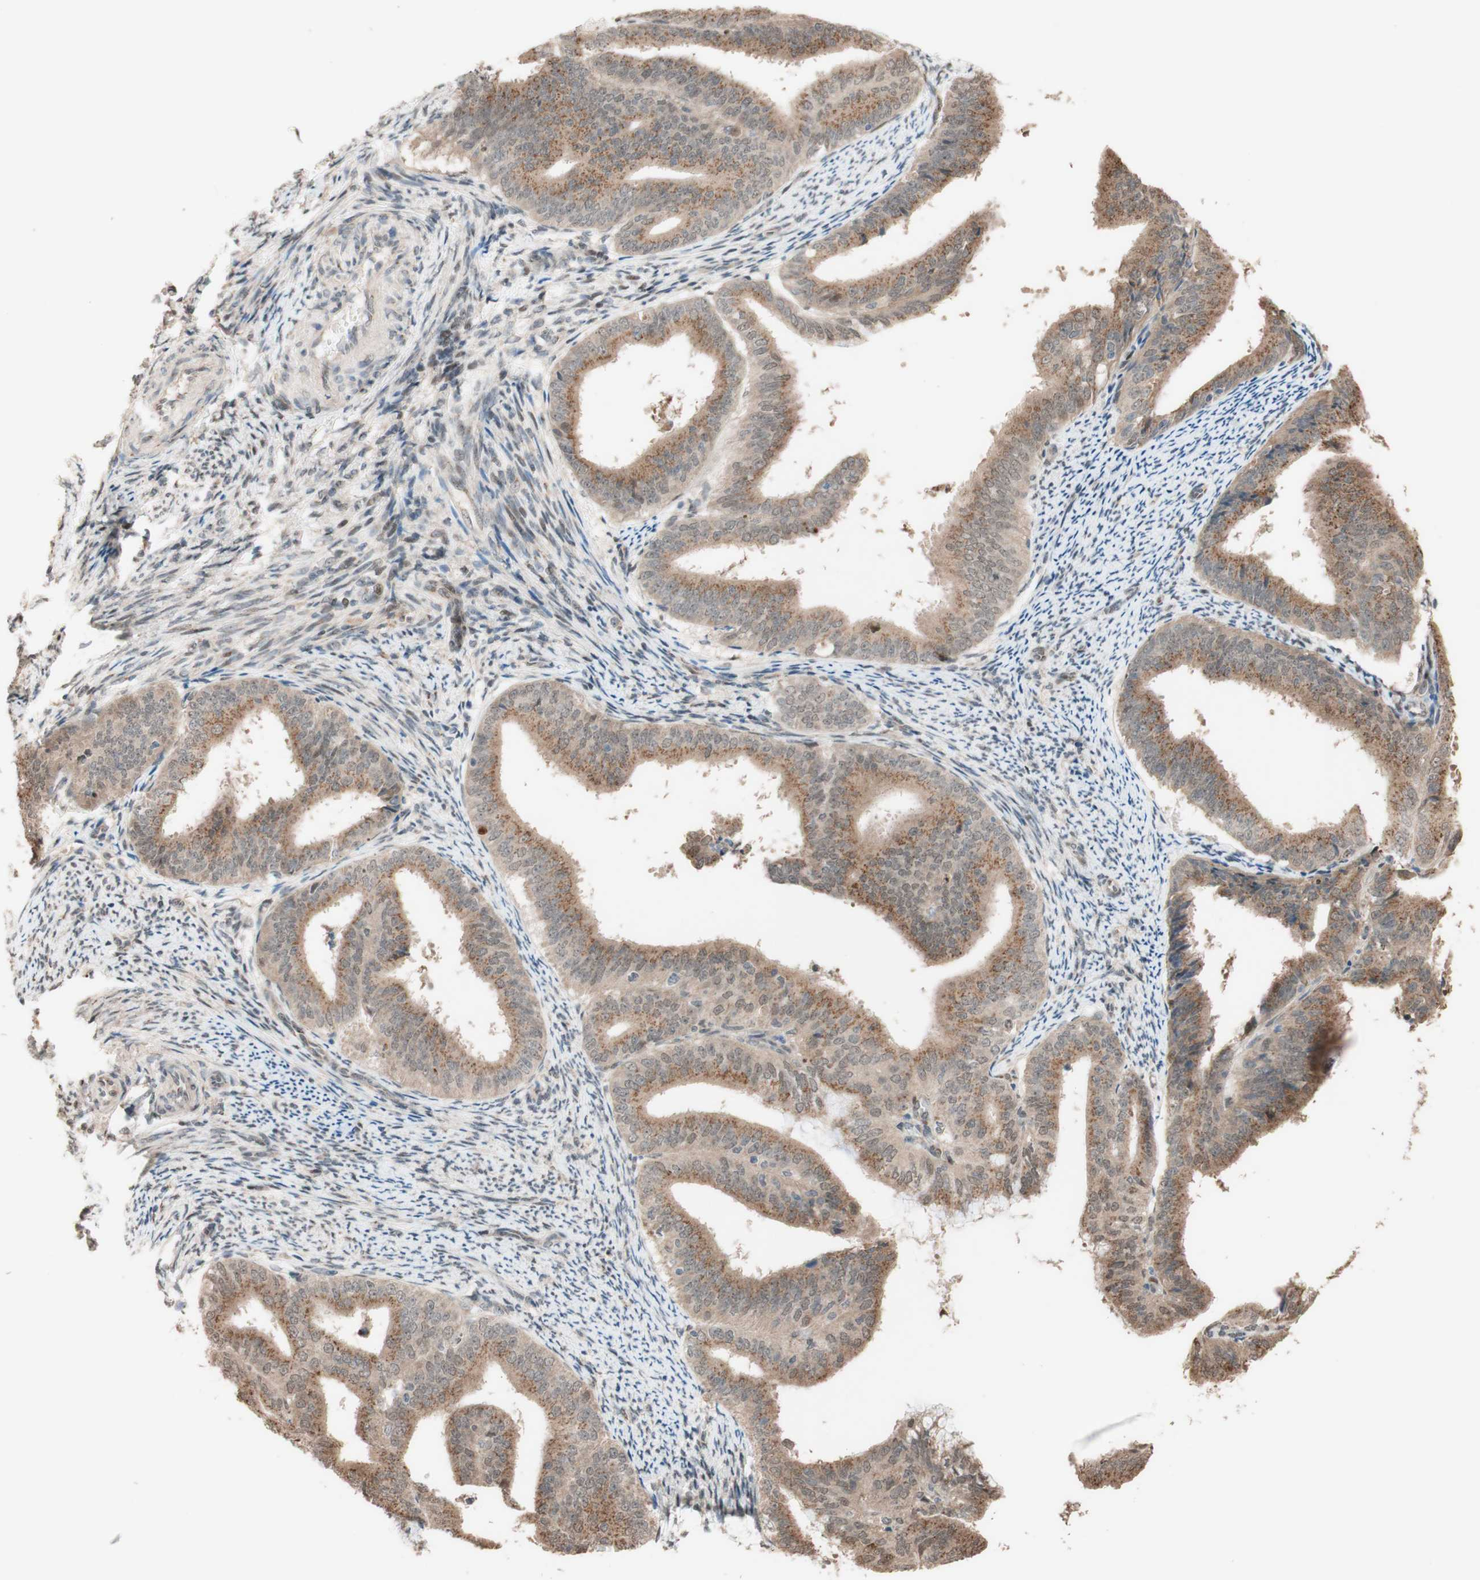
{"staining": {"intensity": "moderate", "quantity": ">75%", "location": "cytoplasmic/membranous"}, "tissue": "endometrial cancer", "cell_type": "Tumor cells", "image_type": "cancer", "snomed": [{"axis": "morphology", "description": "Adenocarcinoma, NOS"}, {"axis": "topography", "description": "Endometrium"}], "caption": "A brown stain highlights moderate cytoplasmic/membranous staining of a protein in human endometrial cancer (adenocarcinoma) tumor cells.", "gene": "CCNC", "patient": {"sex": "female", "age": 63}}